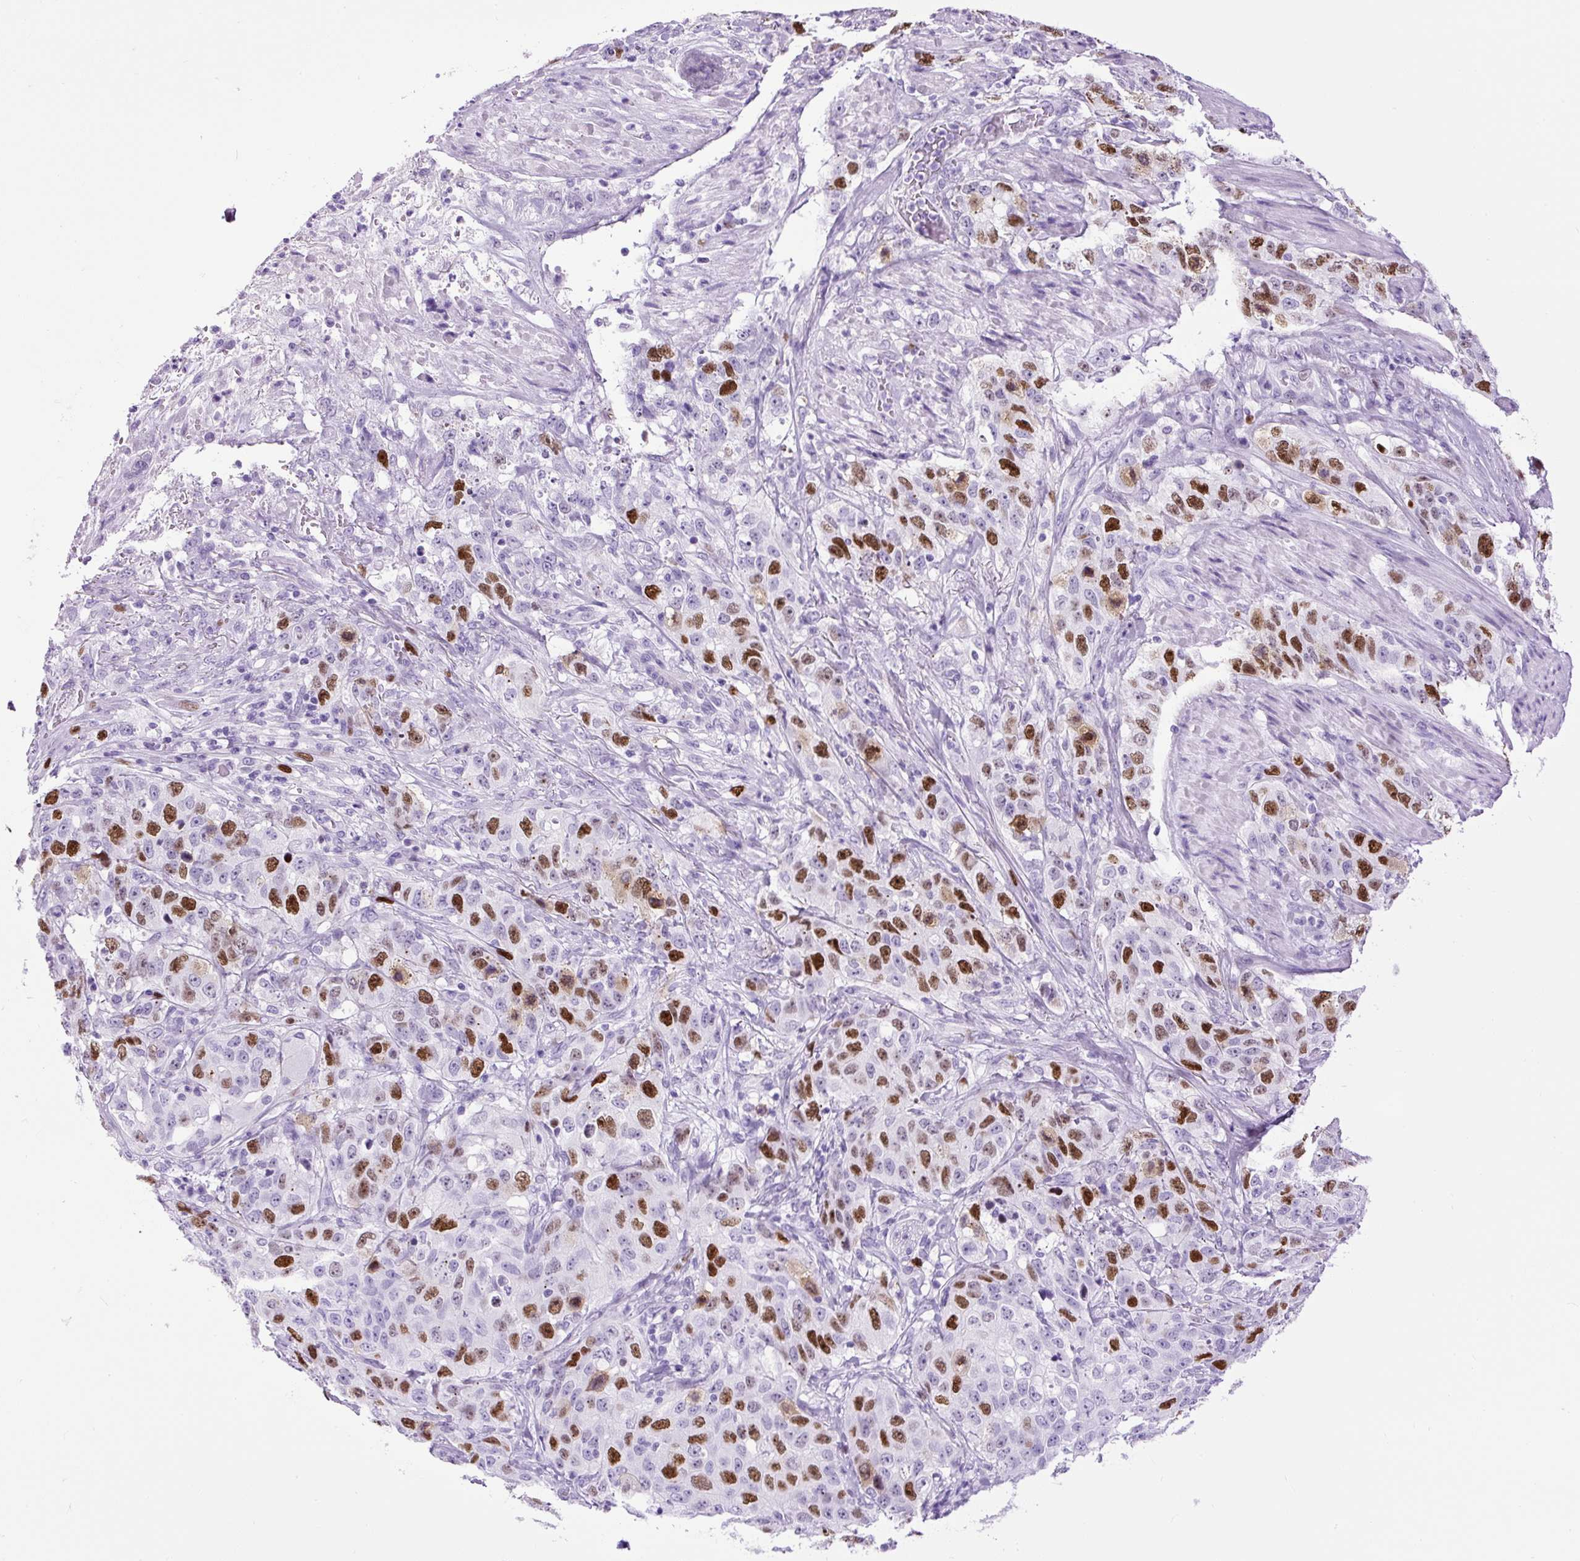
{"staining": {"intensity": "strong", "quantity": "25%-75%", "location": "nuclear"}, "tissue": "stomach cancer", "cell_type": "Tumor cells", "image_type": "cancer", "snomed": [{"axis": "morphology", "description": "Adenocarcinoma, NOS"}, {"axis": "topography", "description": "Stomach"}], "caption": "Human adenocarcinoma (stomach) stained for a protein (brown) displays strong nuclear positive positivity in approximately 25%-75% of tumor cells.", "gene": "RACGAP1", "patient": {"sex": "male", "age": 48}}